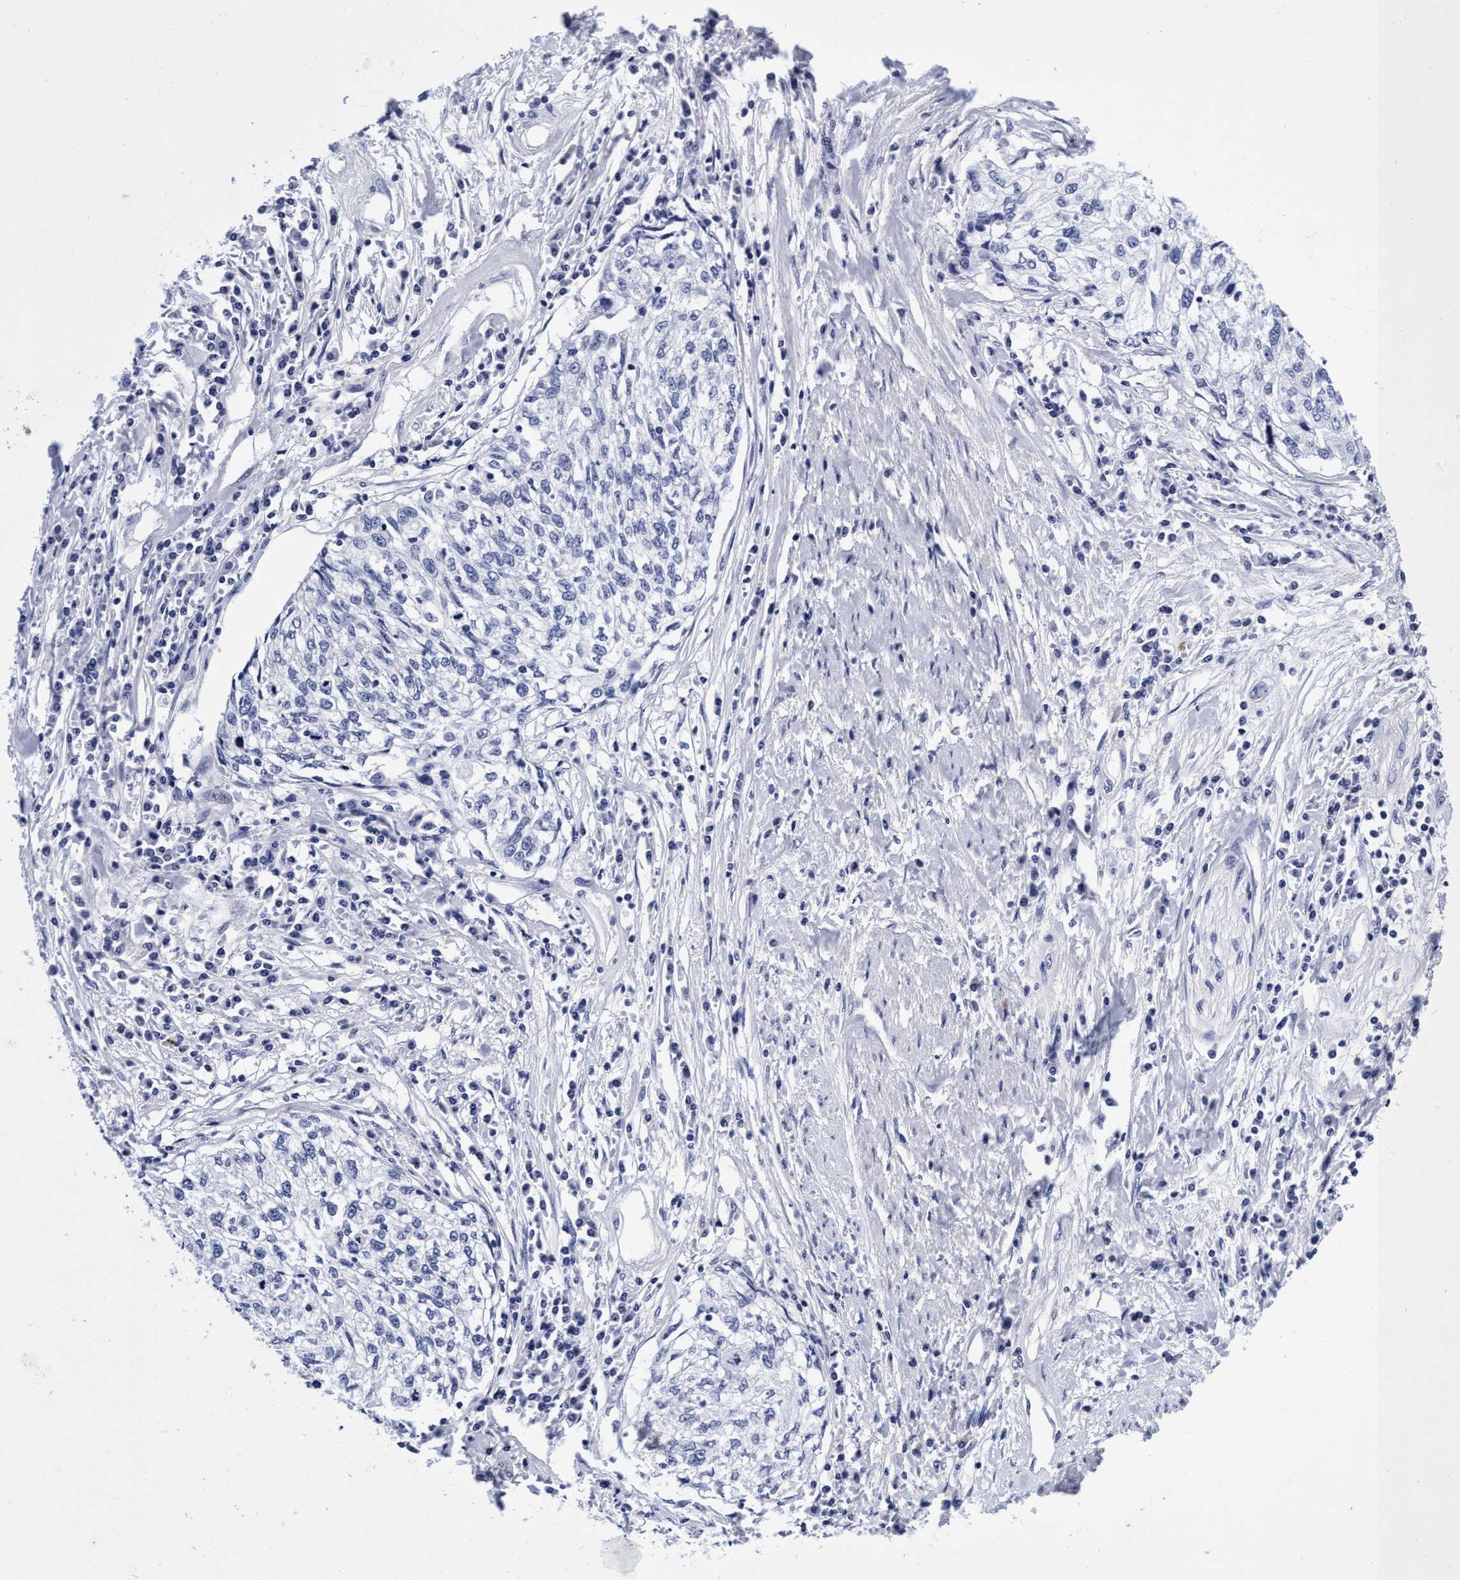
{"staining": {"intensity": "negative", "quantity": "none", "location": "none"}, "tissue": "cervical cancer", "cell_type": "Tumor cells", "image_type": "cancer", "snomed": [{"axis": "morphology", "description": "Squamous cell carcinoma, NOS"}, {"axis": "topography", "description": "Cervix"}], "caption": "This is an IHC image of human squamous cell carcinoma (cervical). There is no positivity in tumor cells.", "gene": "PLPPR1", "patient": {"sex": "female", "age": 57}}